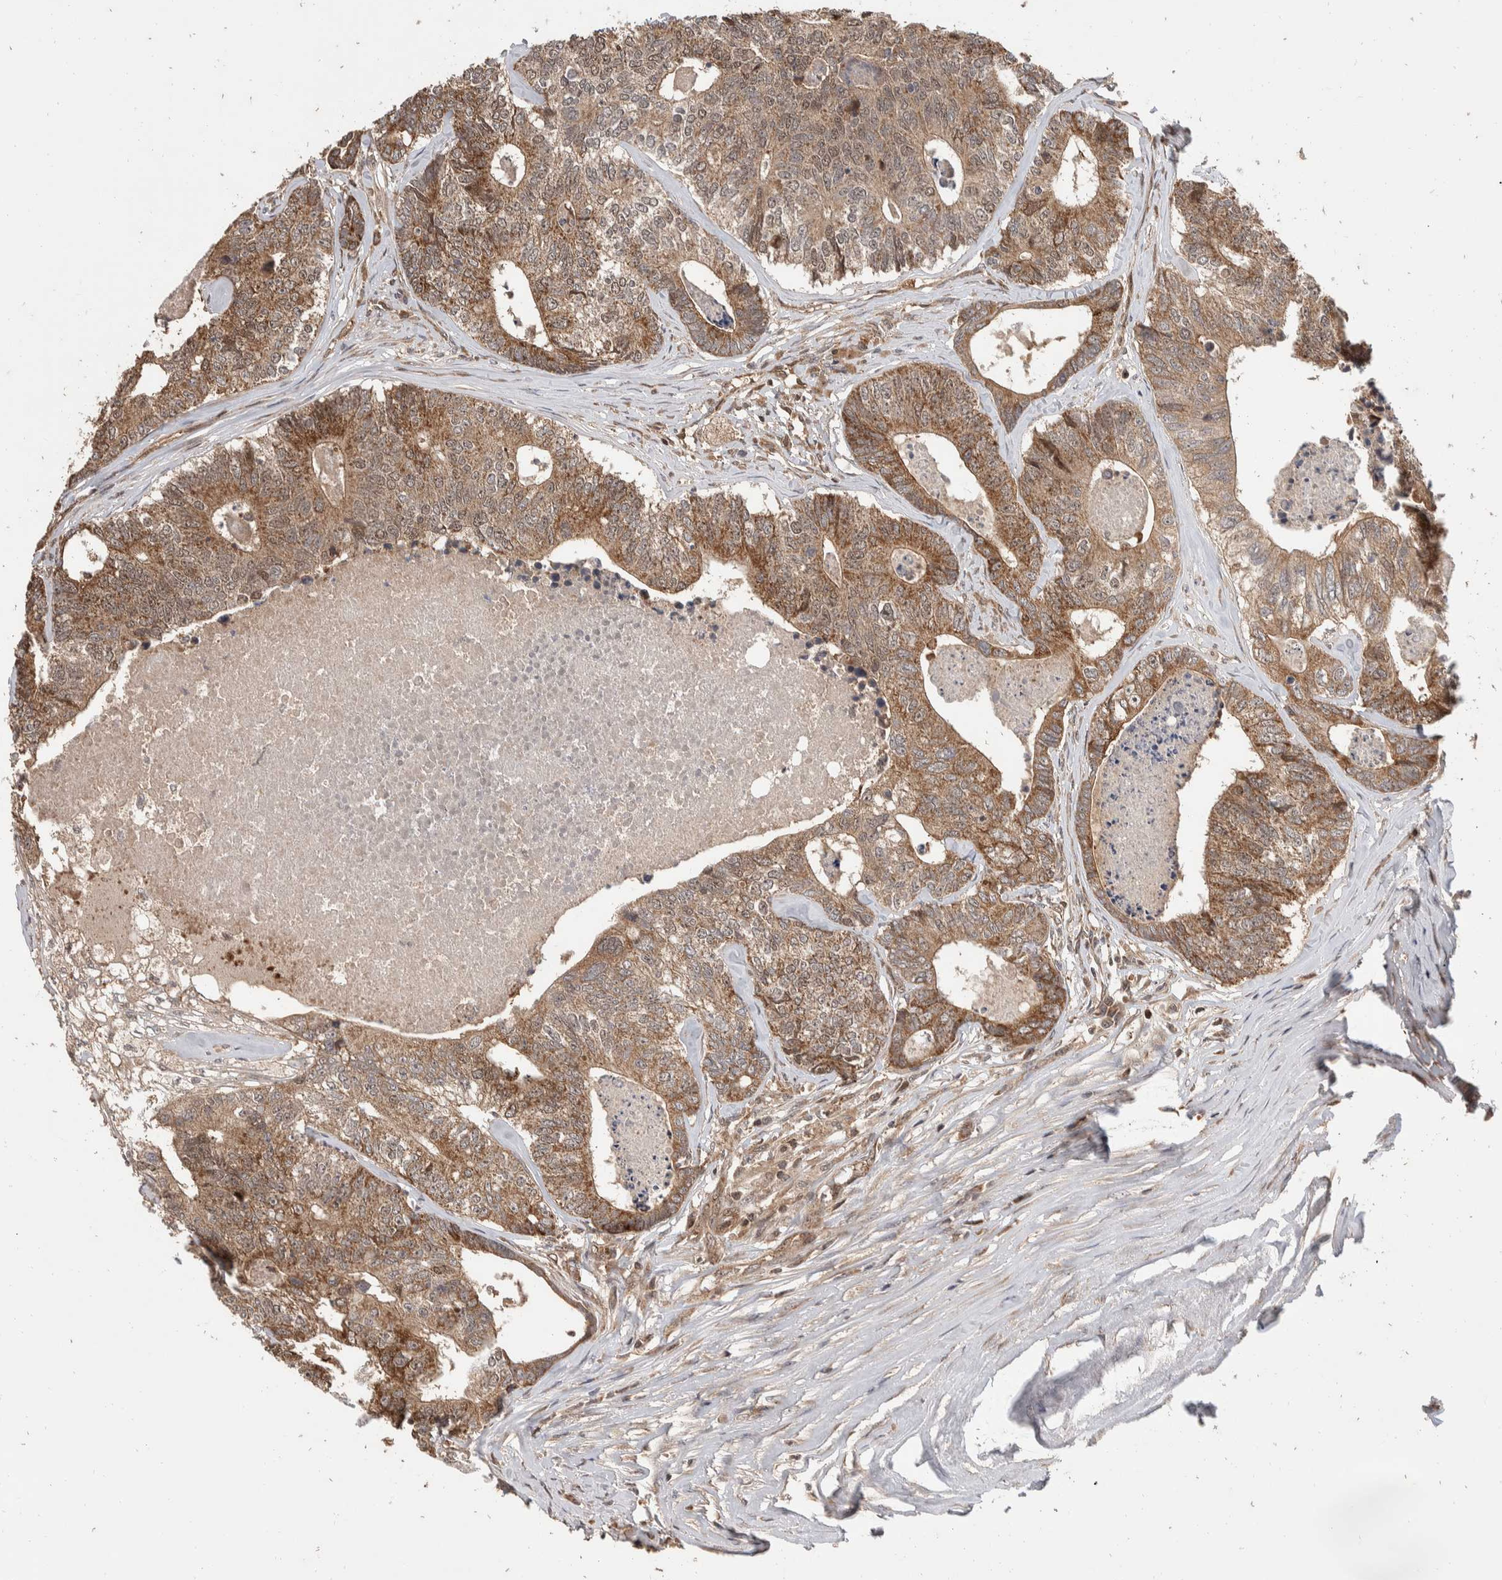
{"staining": {"intensity": "moderate", "quantity": ">75%", "location": "cytoplasmic/membranous,nuclear"}, "tissue": "colorectal cancer", "cell_type": "Tumor cells", "image_type": "cancer", "snomed": [{"axis": "morphology", "description": "Adenocarcinoma, NOS"}, {"axis": "topography", "description": "Colon"}], "caption": "Immunohistochemistry photomicrograph of neoplastic tissue: colorectal cancer (adenocarcinoma) stained using immunohistochemistry (IHC) shows medium levels of moderate protein expression localized specifically in the cytoplasmic/membranous and nuclear of tumor cells, appearing as a cytoplasmic/membranous and nuclear brown color.", "gene": "ABHD11", "patient": {"sex": "female", "age": 67}}